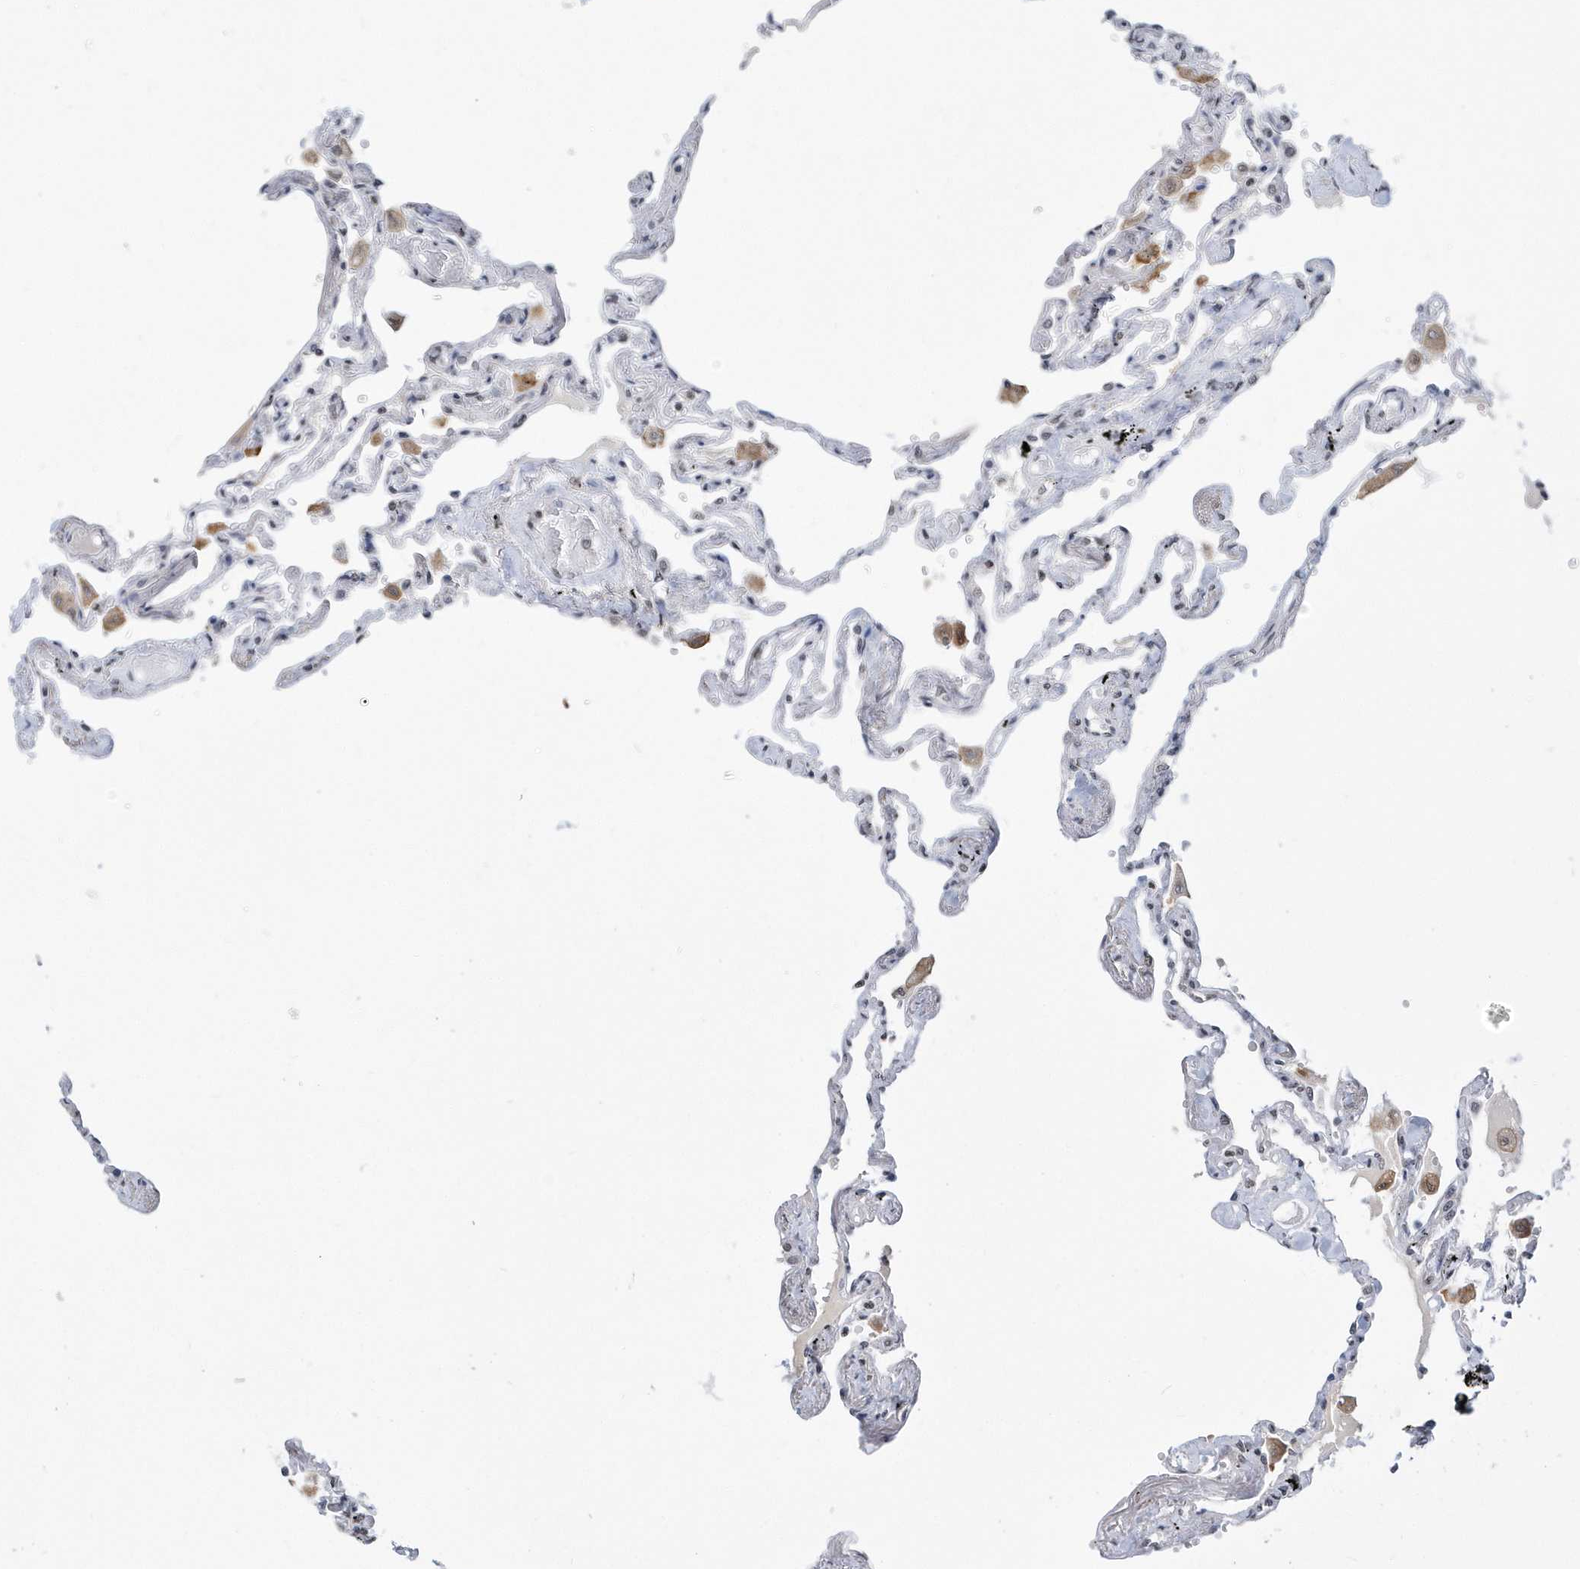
{"staining": {"intensity": "negative", "quantity": "none", "location": "none"}, "tissue": "lung", "cell_type": "Alveolar cells", "image_type": "normal", "snomed": [{"axis": "morphology", "description": "Normal tissue, NOS"}, {"axis": "topography", "description": "Lung"}], "caption": "IHC photomicrograph of unremarkable human lung stained for a protein (brown), which exhibits no expression in alveolar cells. (DAB immunohistochemistry (IHC), high magnification).", "gene": "VWA5B2", "patient": {"sex": "female", "age": 67}}